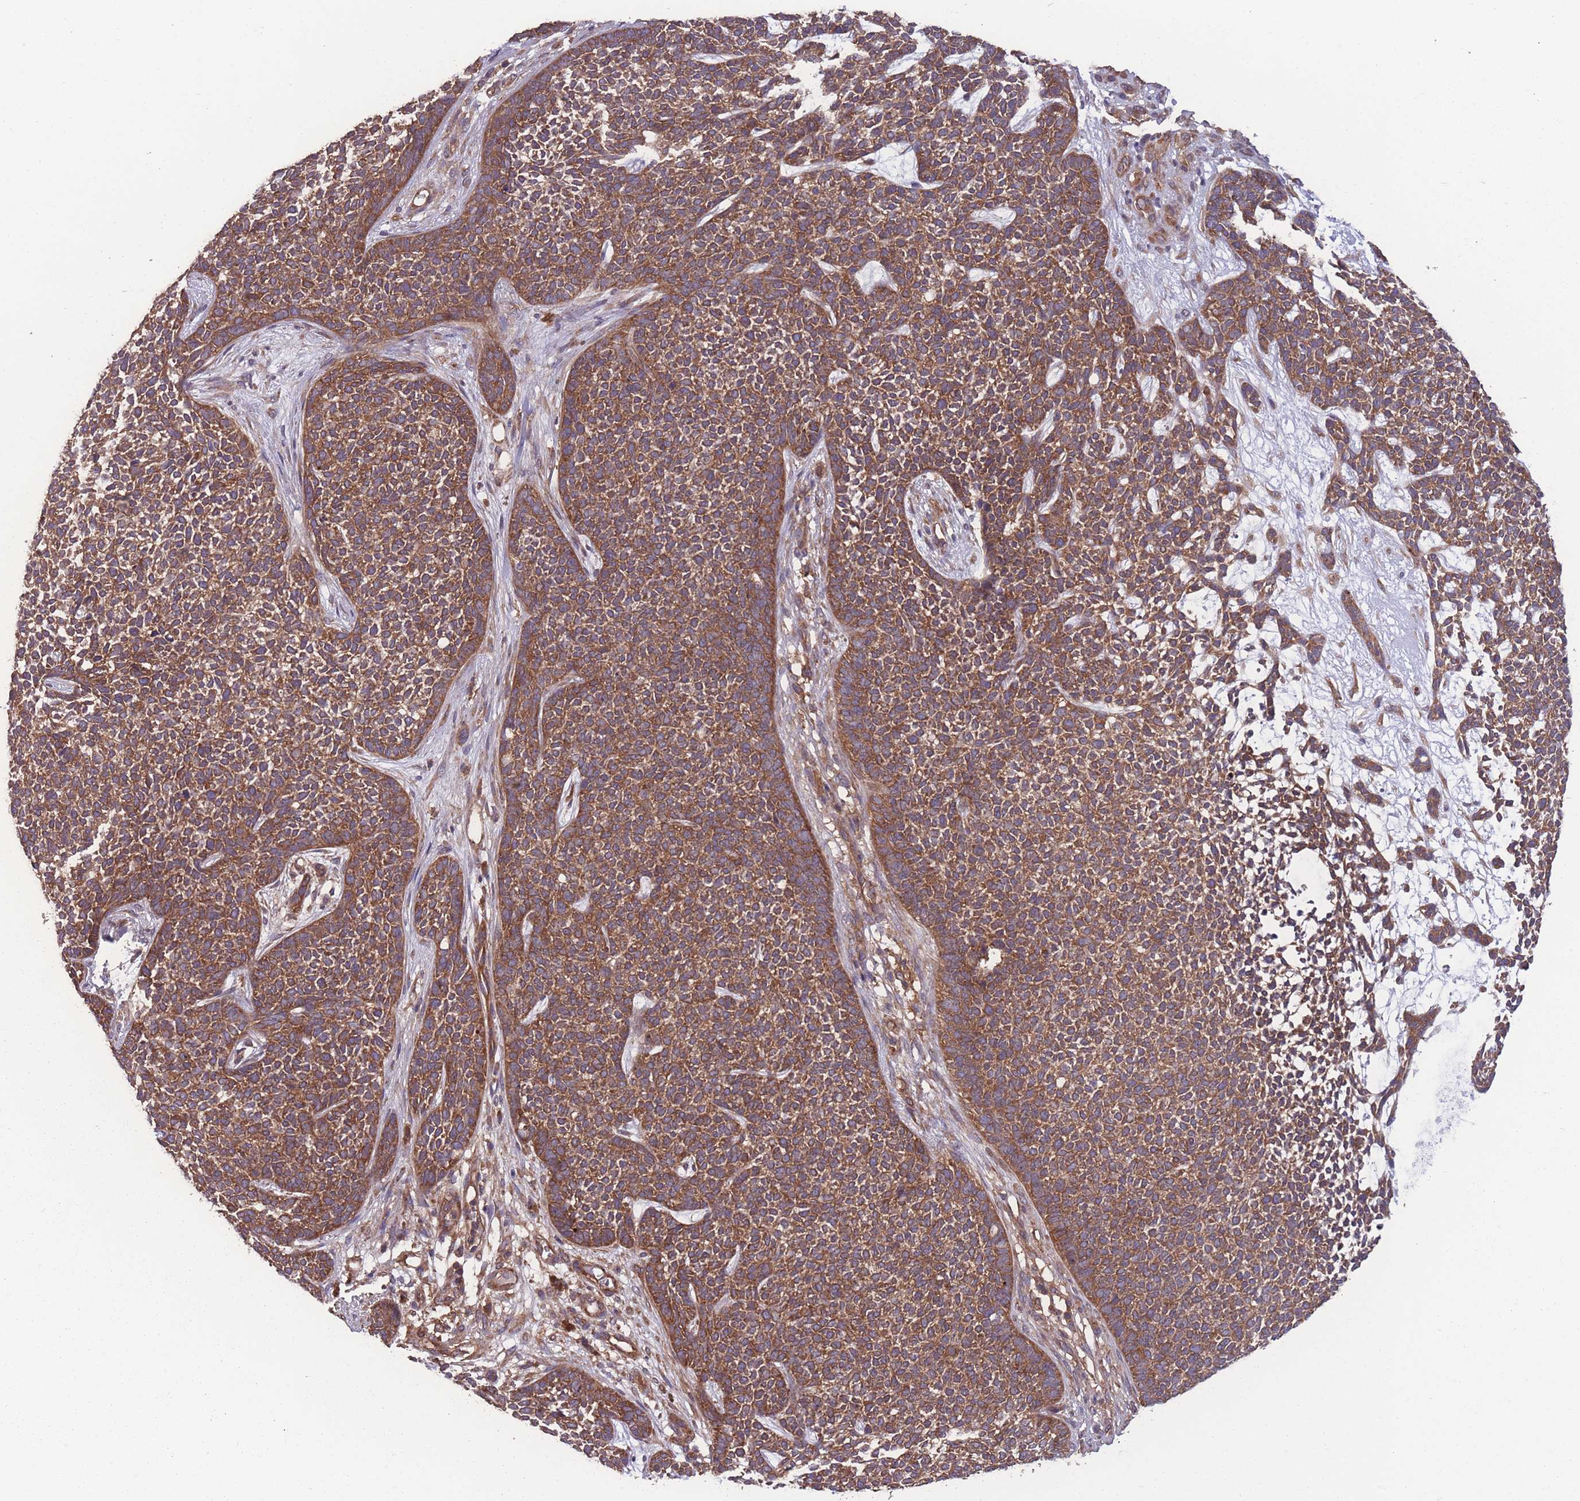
{"staining": {"intensity": "strong", "quantity": ">75%", "location": "cytoplasmic/membranous"}, "tissue": "skin cancer", "cell_type": "Tumor cells", "image_type": "cancer", "snomed": [{"axis": "morphology", "description": "Basal cell carcinoma"}, {"axis": "topography", "description": "Skin"}], "caption": "IHC (DAB (3,3'-diaminobenzidine)) staining of skin cancer reveals strong cytoplasmic/membranous protein expression in about >75% of tumor cells. (DAB = brown stain, brightfield microscopy at high magnification).", "gene": "ZPR1", "patient": {"sex": "female", "age": 84}}